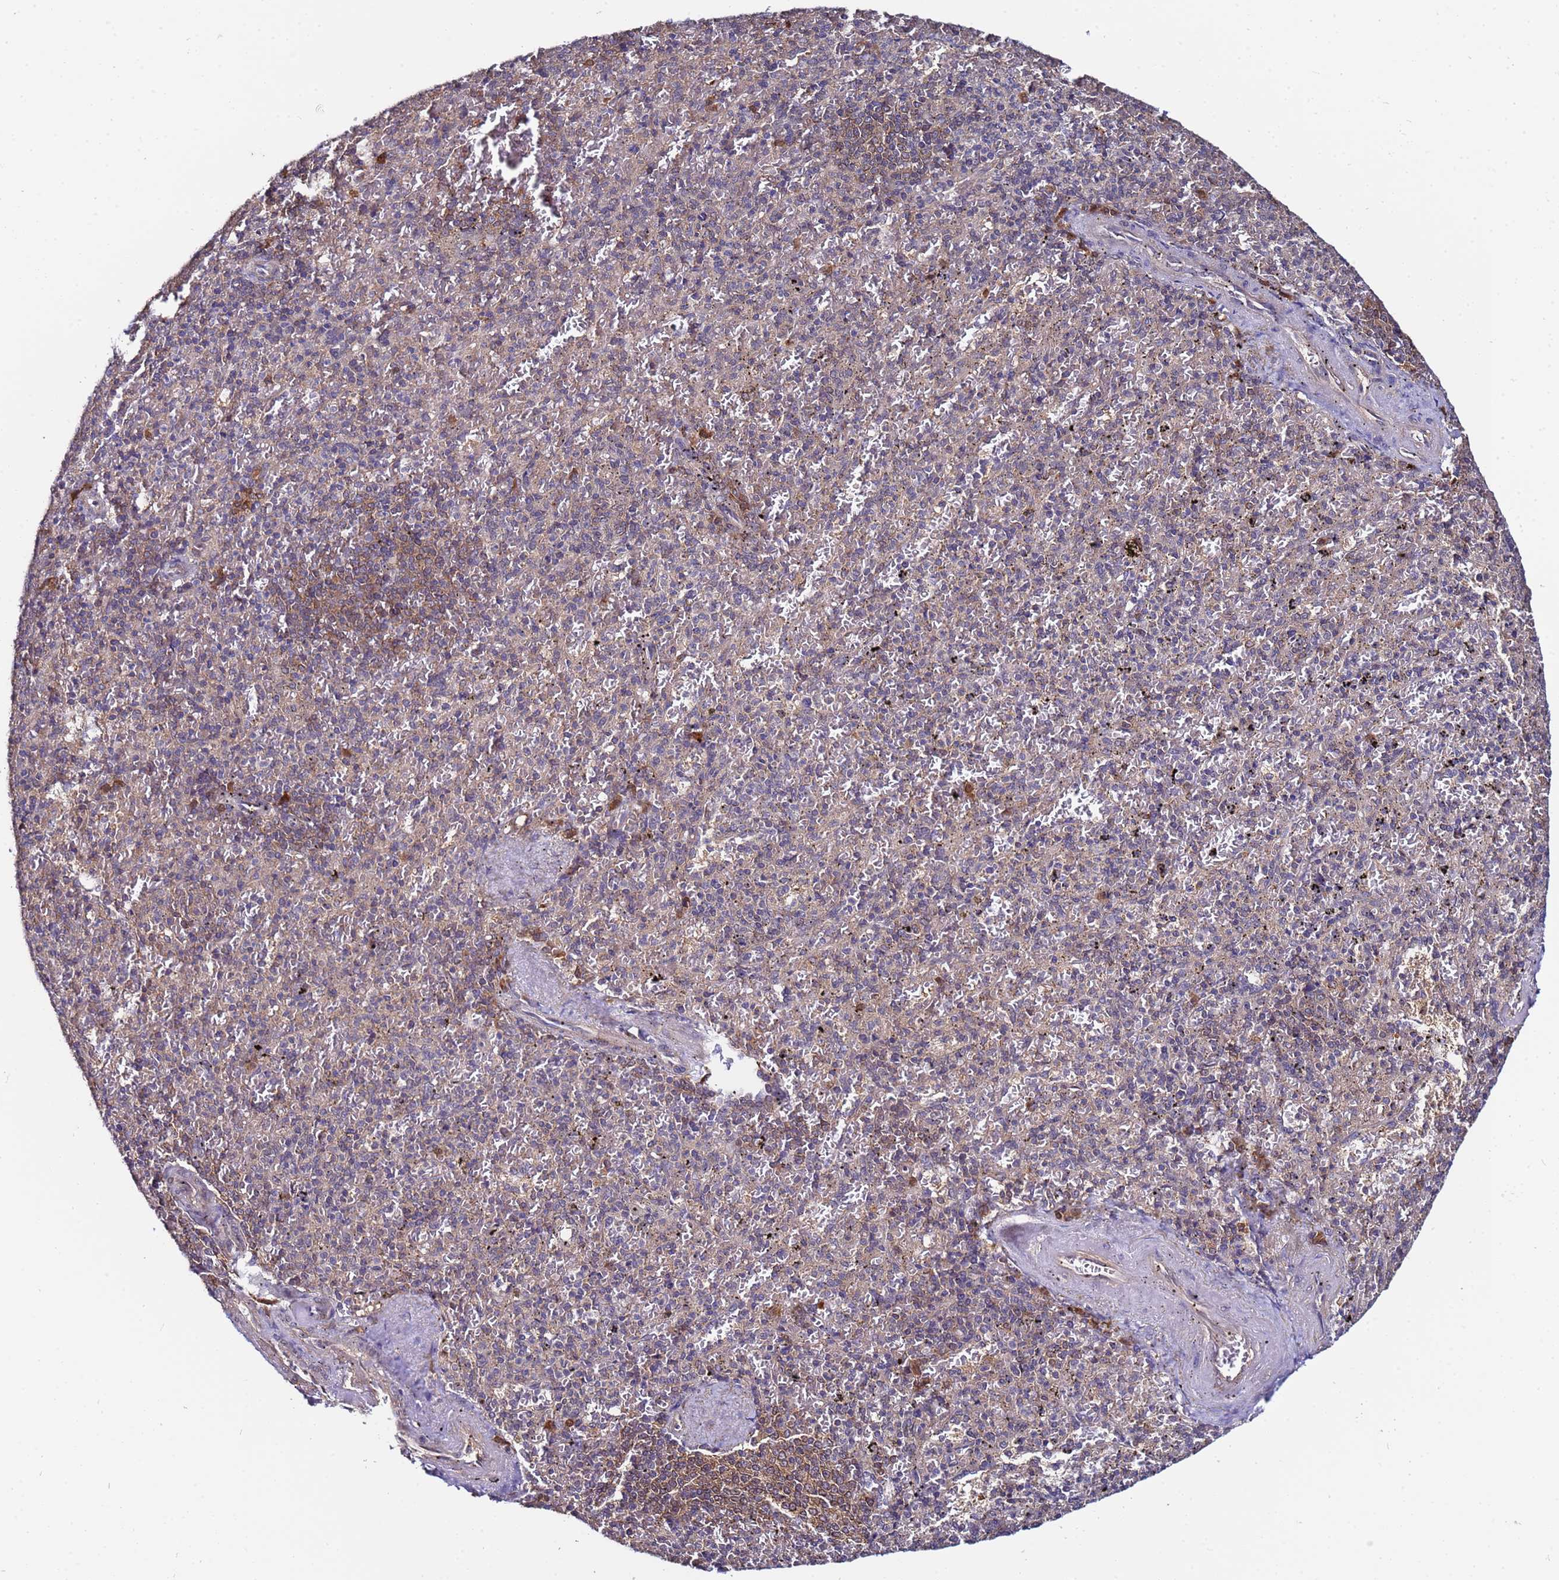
{"staining": {"intensity": "negative", "quantity": "none", "location": "none"}, "tissue": "spleen", "cell_type": "Cells in red pulp", "image_type": "normal", "snomed": [{"axis": "morphology", "description": "Normal tissue, NOS"}, {"axis": "topography", "description": "Spleen"}], "caption": "Immunohistochemistry (IHC) histopathology image of normal spleen stained for a protein (brown), which exhibits no staining in cells in red pulp. (DAB (3,3'-diaminobenzidine) immunohistochemistry (IHC), high magnification).", "gene": "NAXE", "patient": {"sex": "male", "age": 82}}